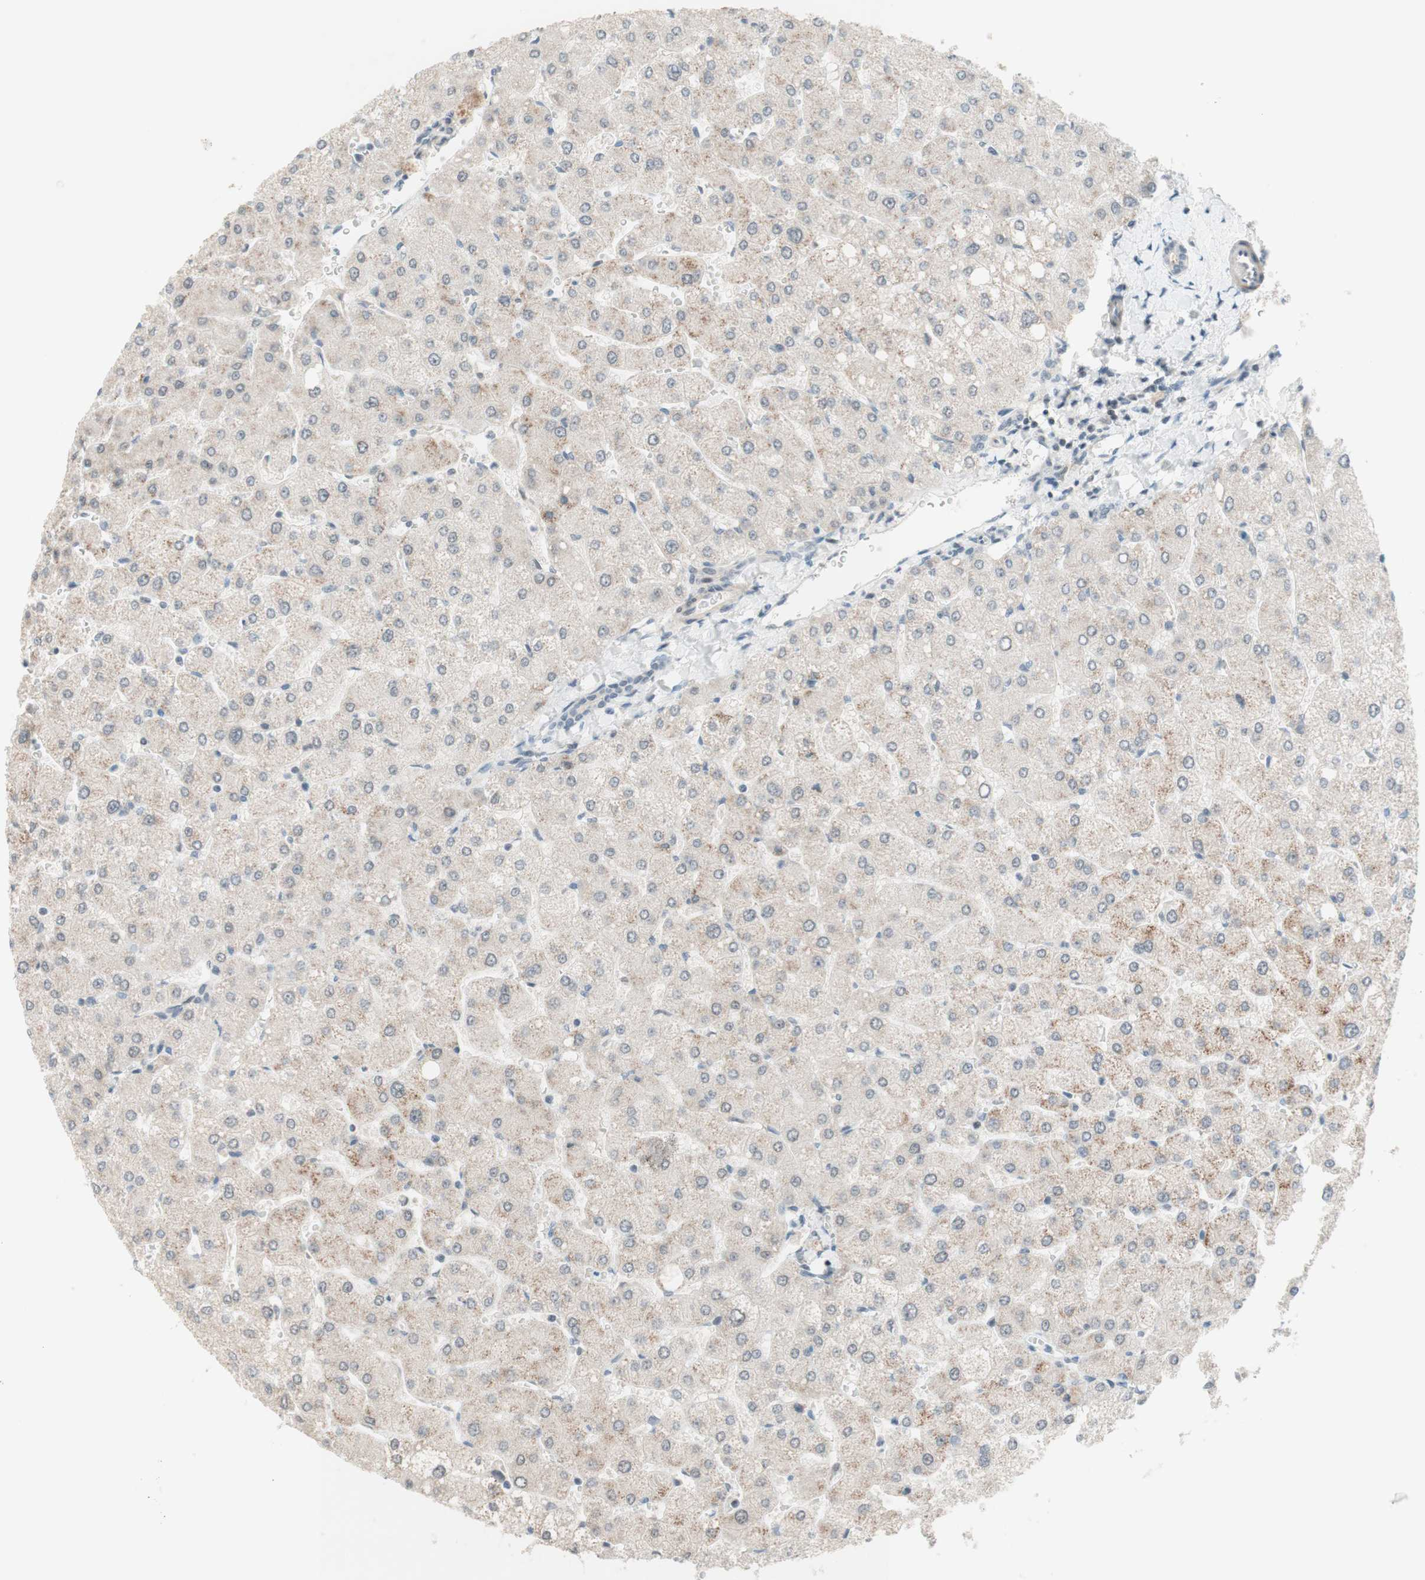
{"staining": {"intensity": "negative", "quantity": "none", "location": "none"}, "tissue": "liver", "cell_type": "Cholangiocytes", "image_type": "normal", "snomed": [{"axis": "morphology", "description": "Normal tissue, NOS"}, {"axis": "topography", "description": "Liver"}], "caption": "Immunohistochemistry (IHC) of normal liver demonstrates no positivity in cholangiocytes.", "gene": "JPH1", "patient": {"sex": "male", "age": 55}}